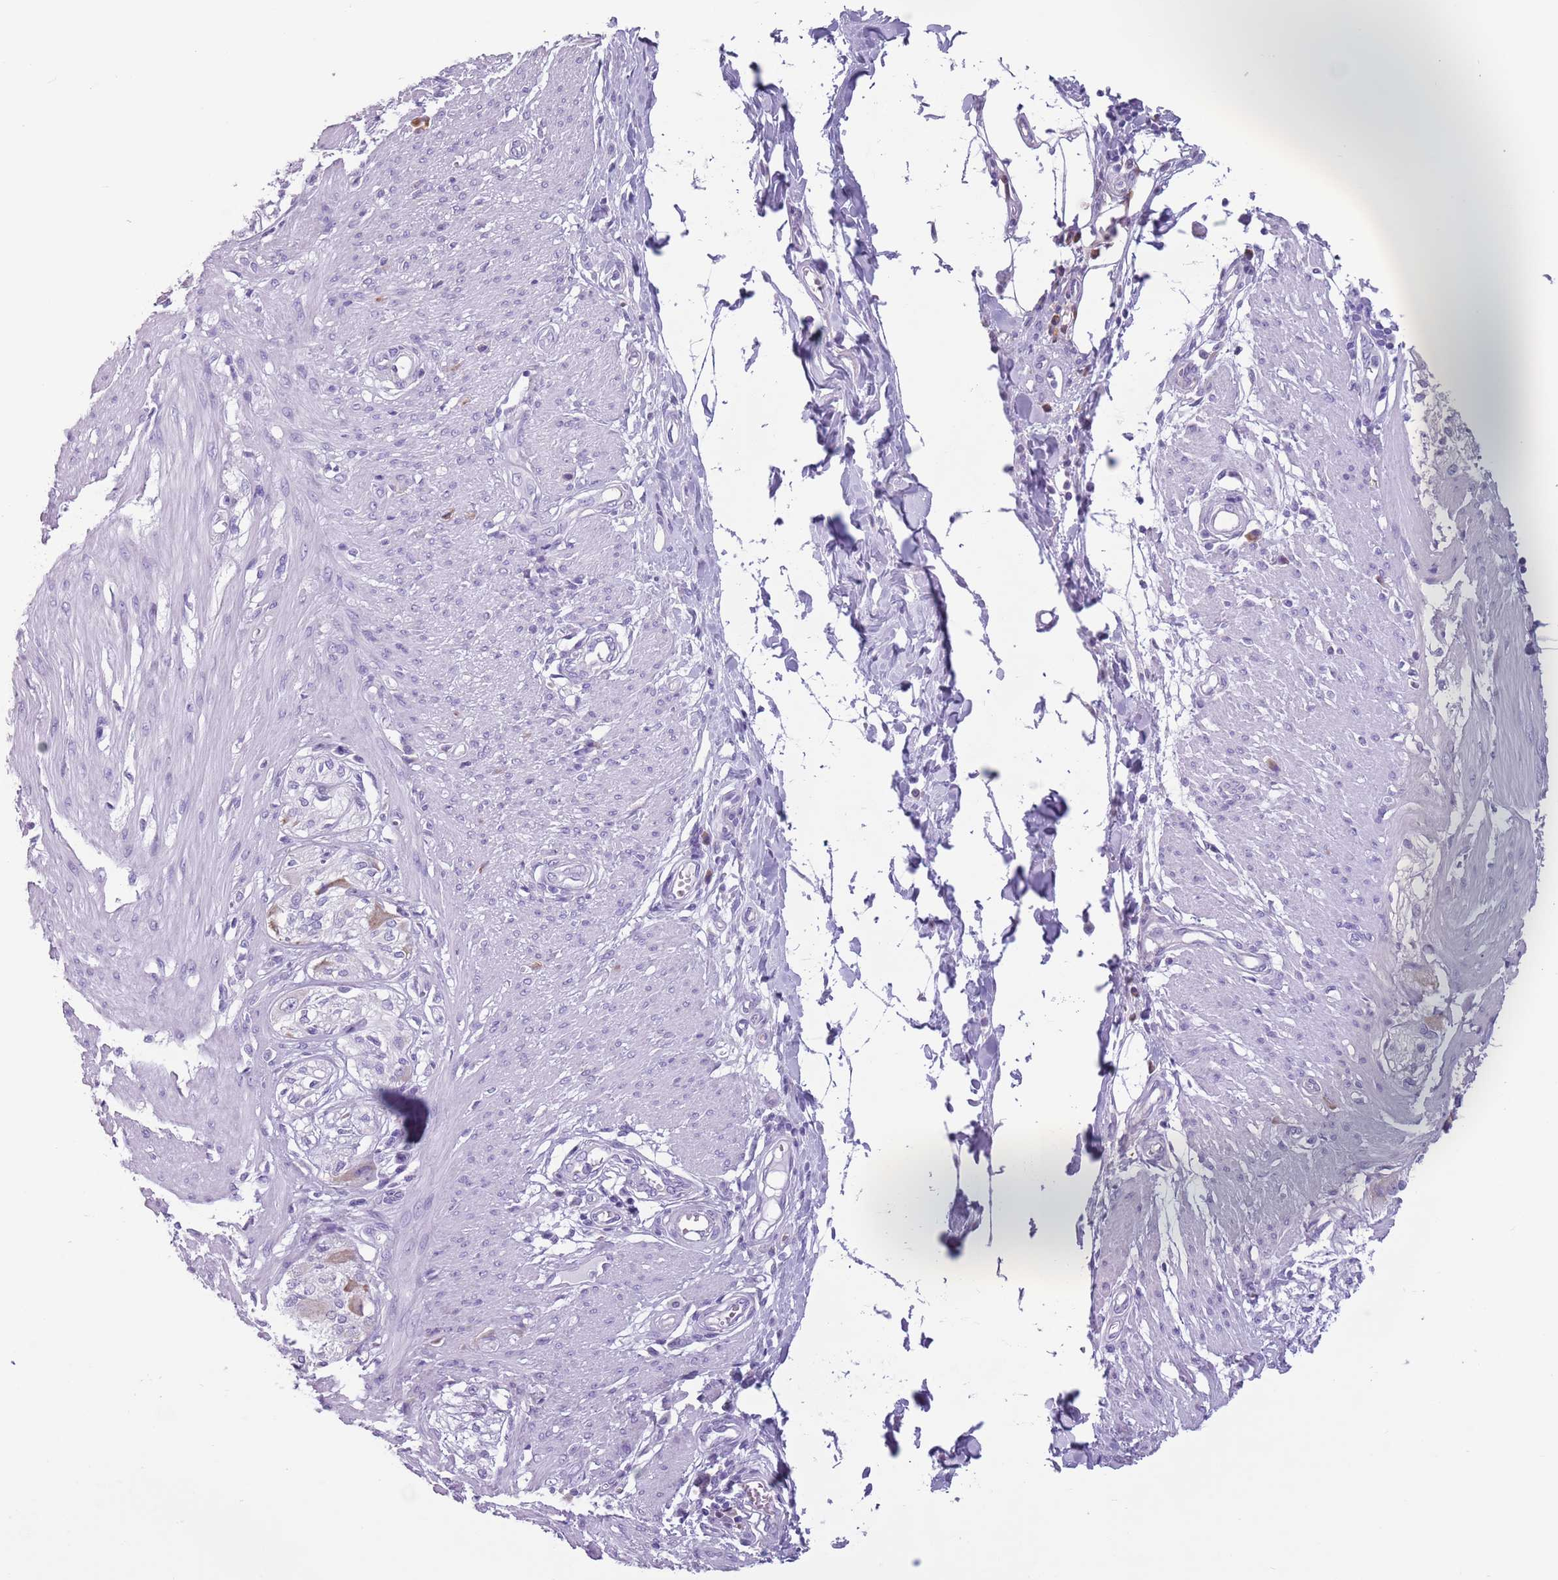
{"staining": {"intensity": "negative", "quantity": "none", "location": "none"}, "tissue": "smooth muscle", "cell_type": "Smooth muscle cells", "image_type": "normal", "snomed": [{"axis": "morphology", "description": "Normal tissue, NOS"}, {"axis": "morphology", "description": "Adenocarcinoma, NOS"}, {"axis": "topography", "description": "Colon"}, {"axis": "topography", "description": "Peripheral nerve tissue"}], "caption": "This micrograph is of unremarkable smooth muscle stained with IHC to label a protein in brown with the nuclei are counter-stained blue. There is no expression in smooth muscle cells.", "gene": "HYOU1", "patient": {"sex": "male", "age": 14}}